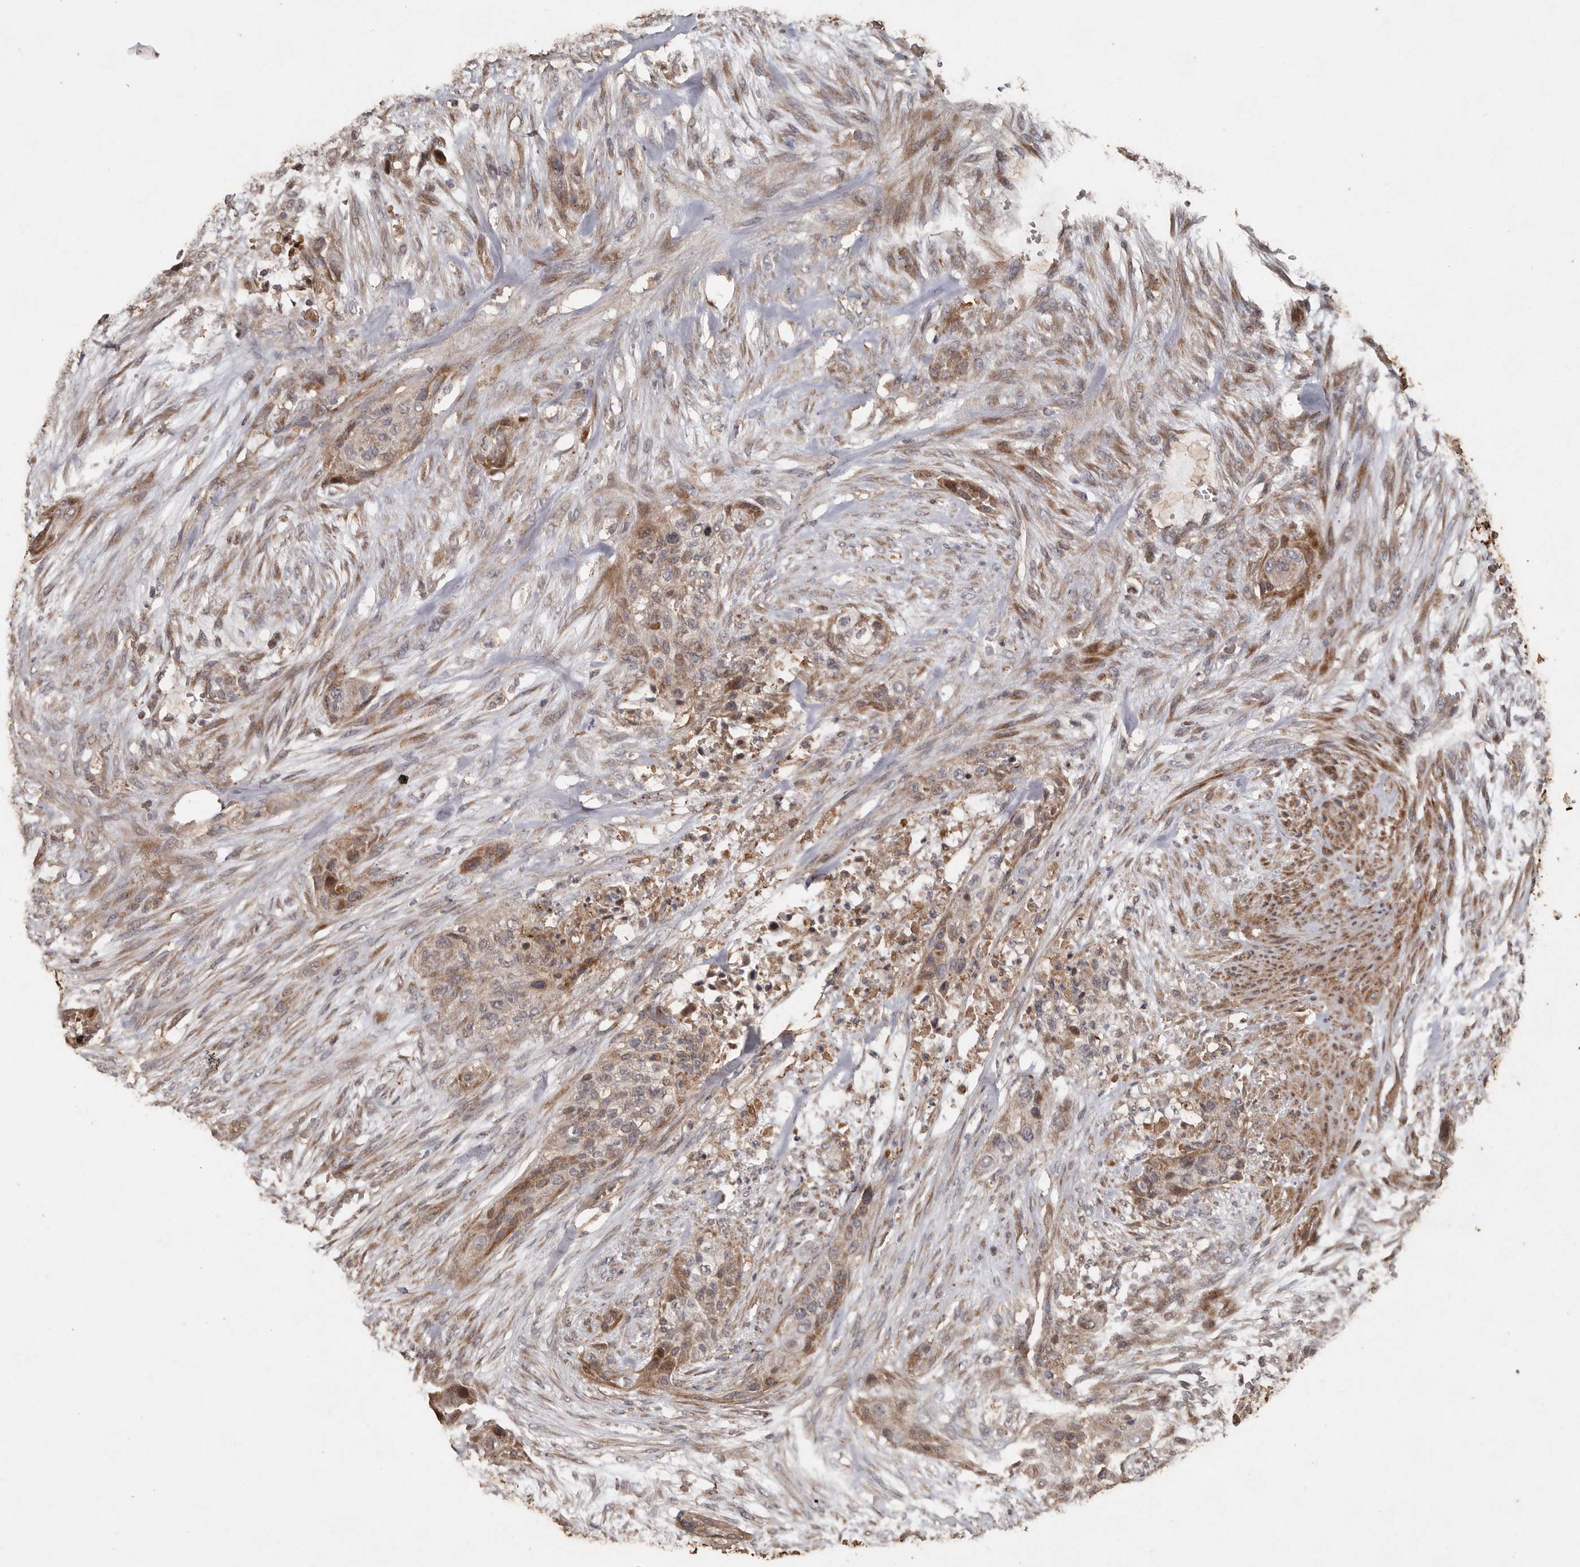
{"staining": {"intensity": "weak", "quantity": ">75%", "location": "cytoplasmic/membranous"}, "tissue": "urothelial cancer", "cell_type": "Tumor cells", "image_type": "cancer", "snomed": [{"axis": "morphology", "description": "Urothelial carcinoma, High grade"}, {"axis": "topography", "description": "Urinary bladder"}], "caption": "Protein expression analysis of human urothelial cancer reveals weak cytoplasmic/membranous staining in approximately >75% of tumor cells.", "gene": "RANBP17", "patient": {"sex": "male", "age": 35}}